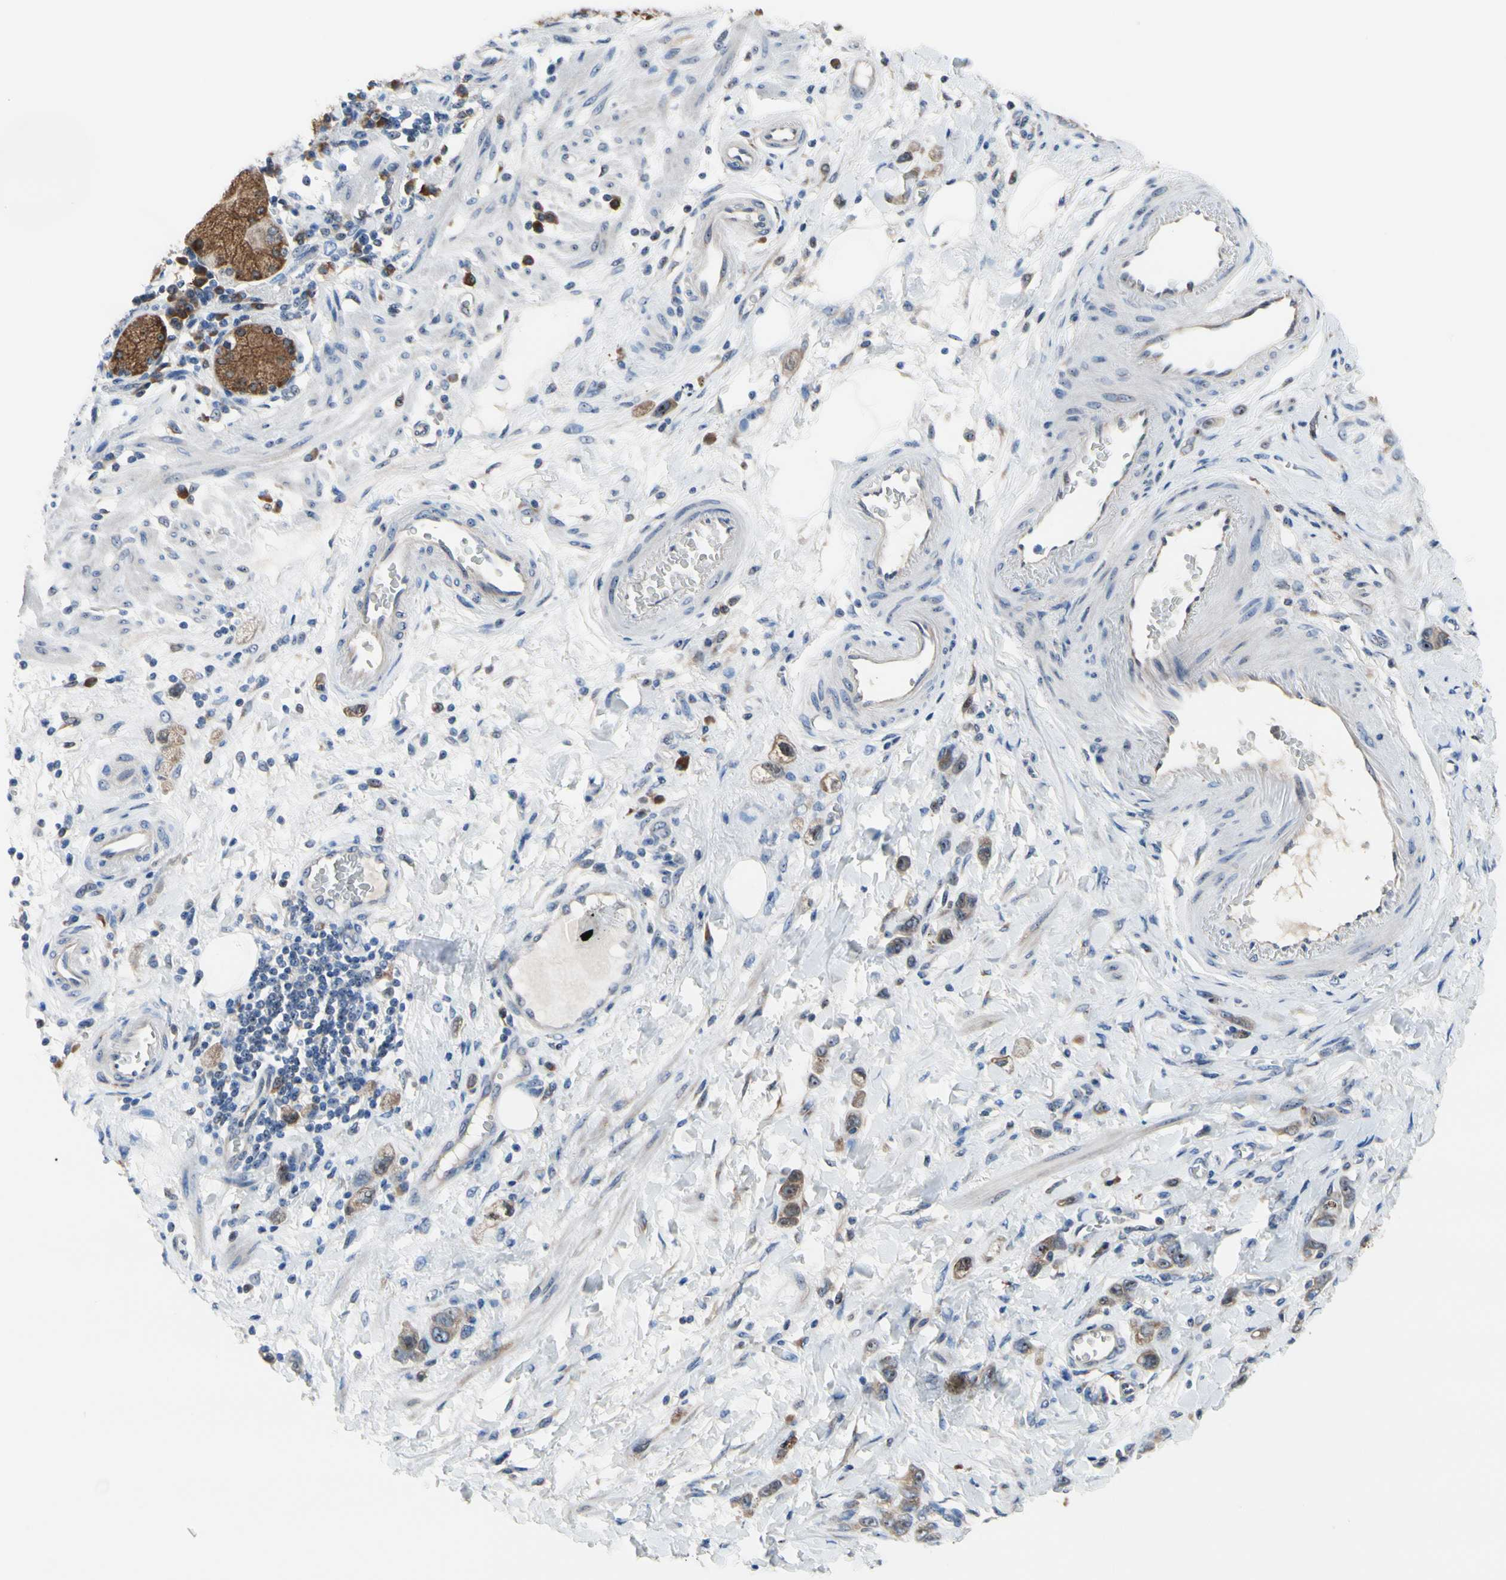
{"staining": {"intensity": "weak", "quantity": ">75%", "location": "cytoplasmic/membranous"}, "tissue": "stomach cancer", "cell_type": "Tumor cells", "image_type": "cancer", "snomed": [{"axis": "morphology", "description": "Adenocarcinoma, NOS"}, {"axis": "topography", "description": "Stomach"}], "caption": "This is a histology image of IHC staining of adenocarcinoma (stomach), which shows weak staining in the cytoplasmic/membranous of tumor cells.", "gene": "TMED7", "patient": {"sex": "male", "age": 82}}